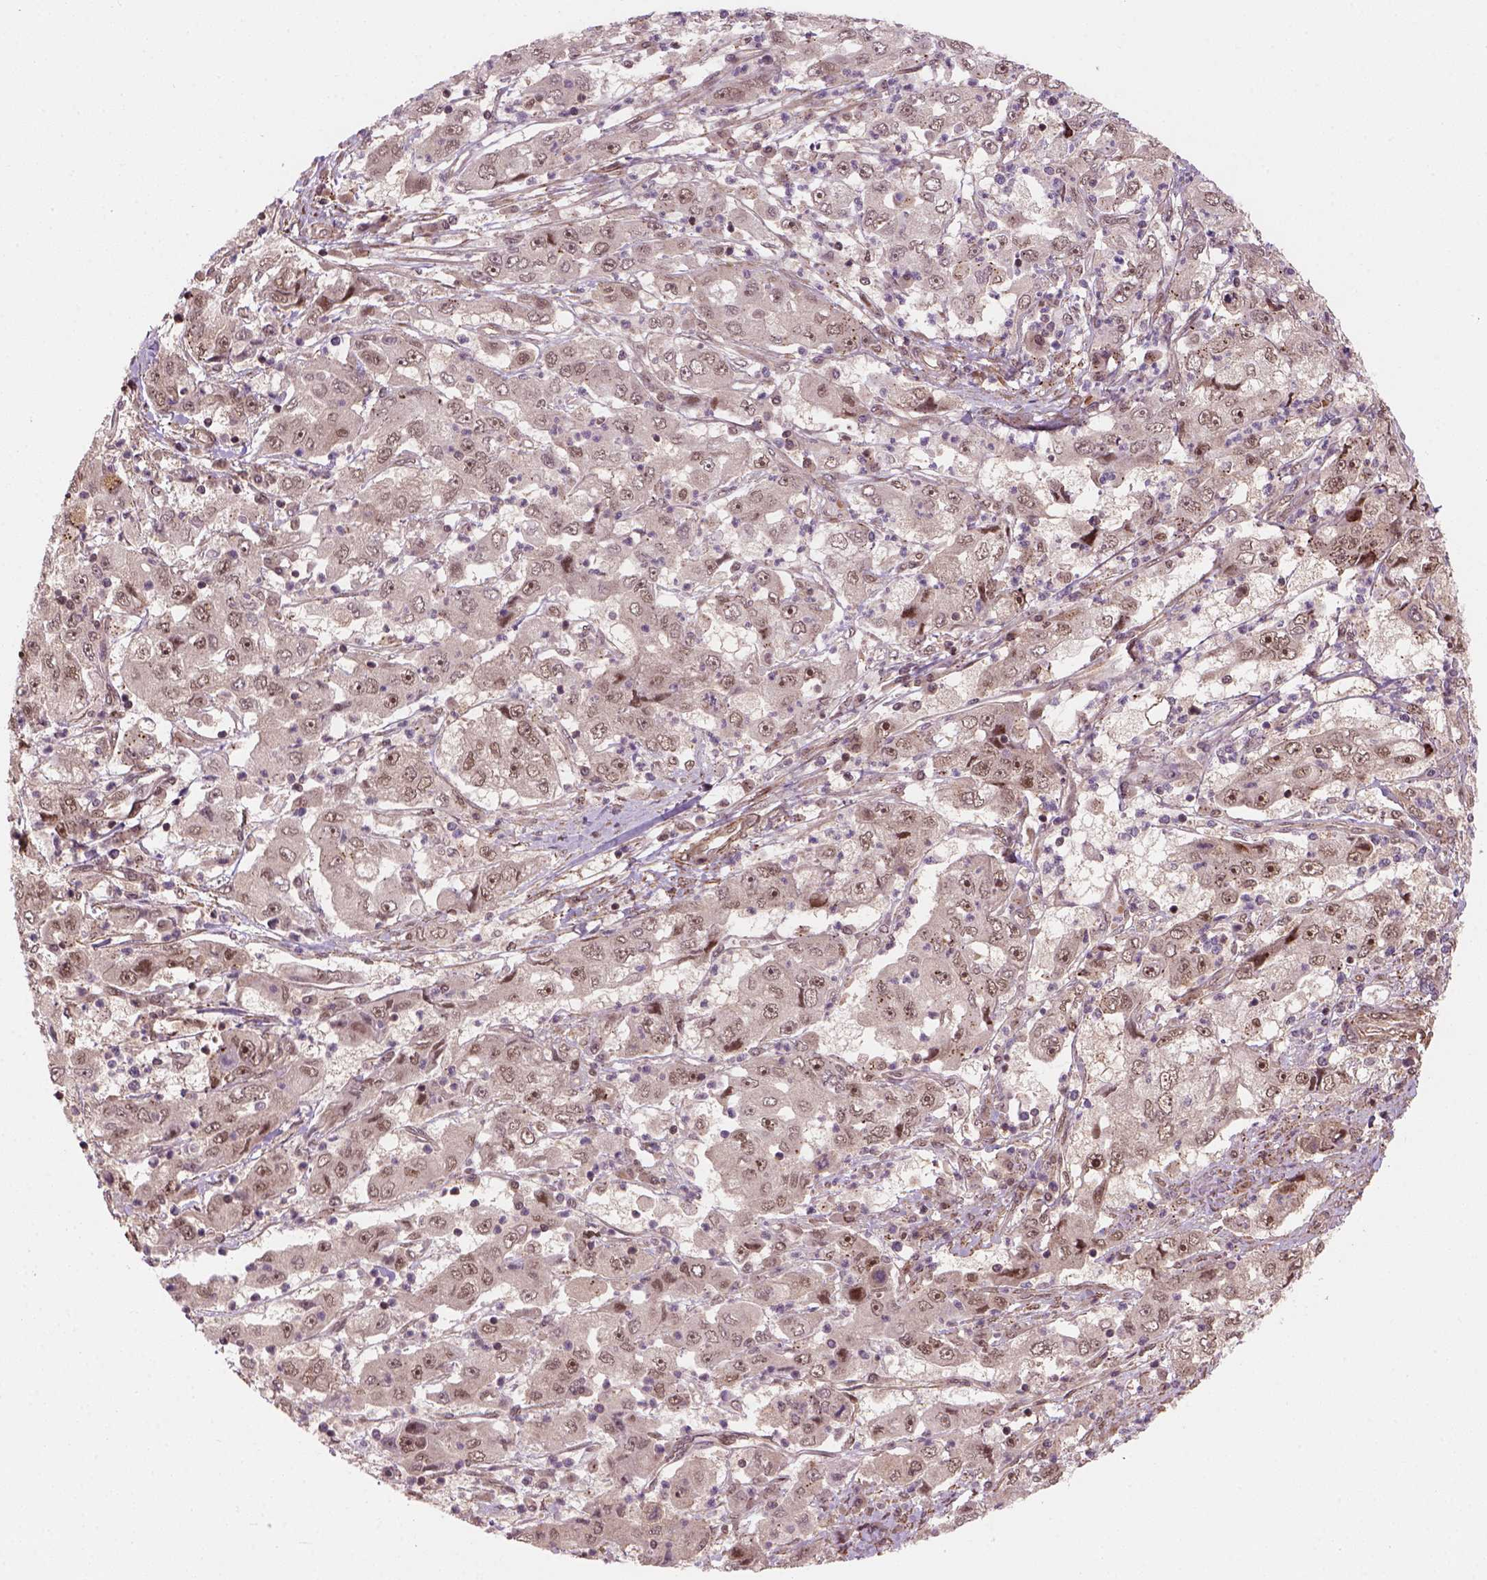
{"staining": {"intensity": "weak", "quantity": "25%-75%", "location": "cytoplasmic/membranous,nuclear"}, "tissue": "cervical cancer", "cell_type": "Tumor cells", "image_type": "cancer", "snomed": [{"axis": "morphology", "description": "Squamous cell carcinoma, NOS"}, {"axis": "topography", "description": "Cervix"}], "caption": "Immunohistochemical staining of cervical cancer (squamous cell carcinoma) displays low levels of weak cytoplasmic/membranous and nuclear positivity in approximately 25%-75% of tumor cells.", "gene": "PSMD11", "patient": {"sex": "female", "age": 36}}